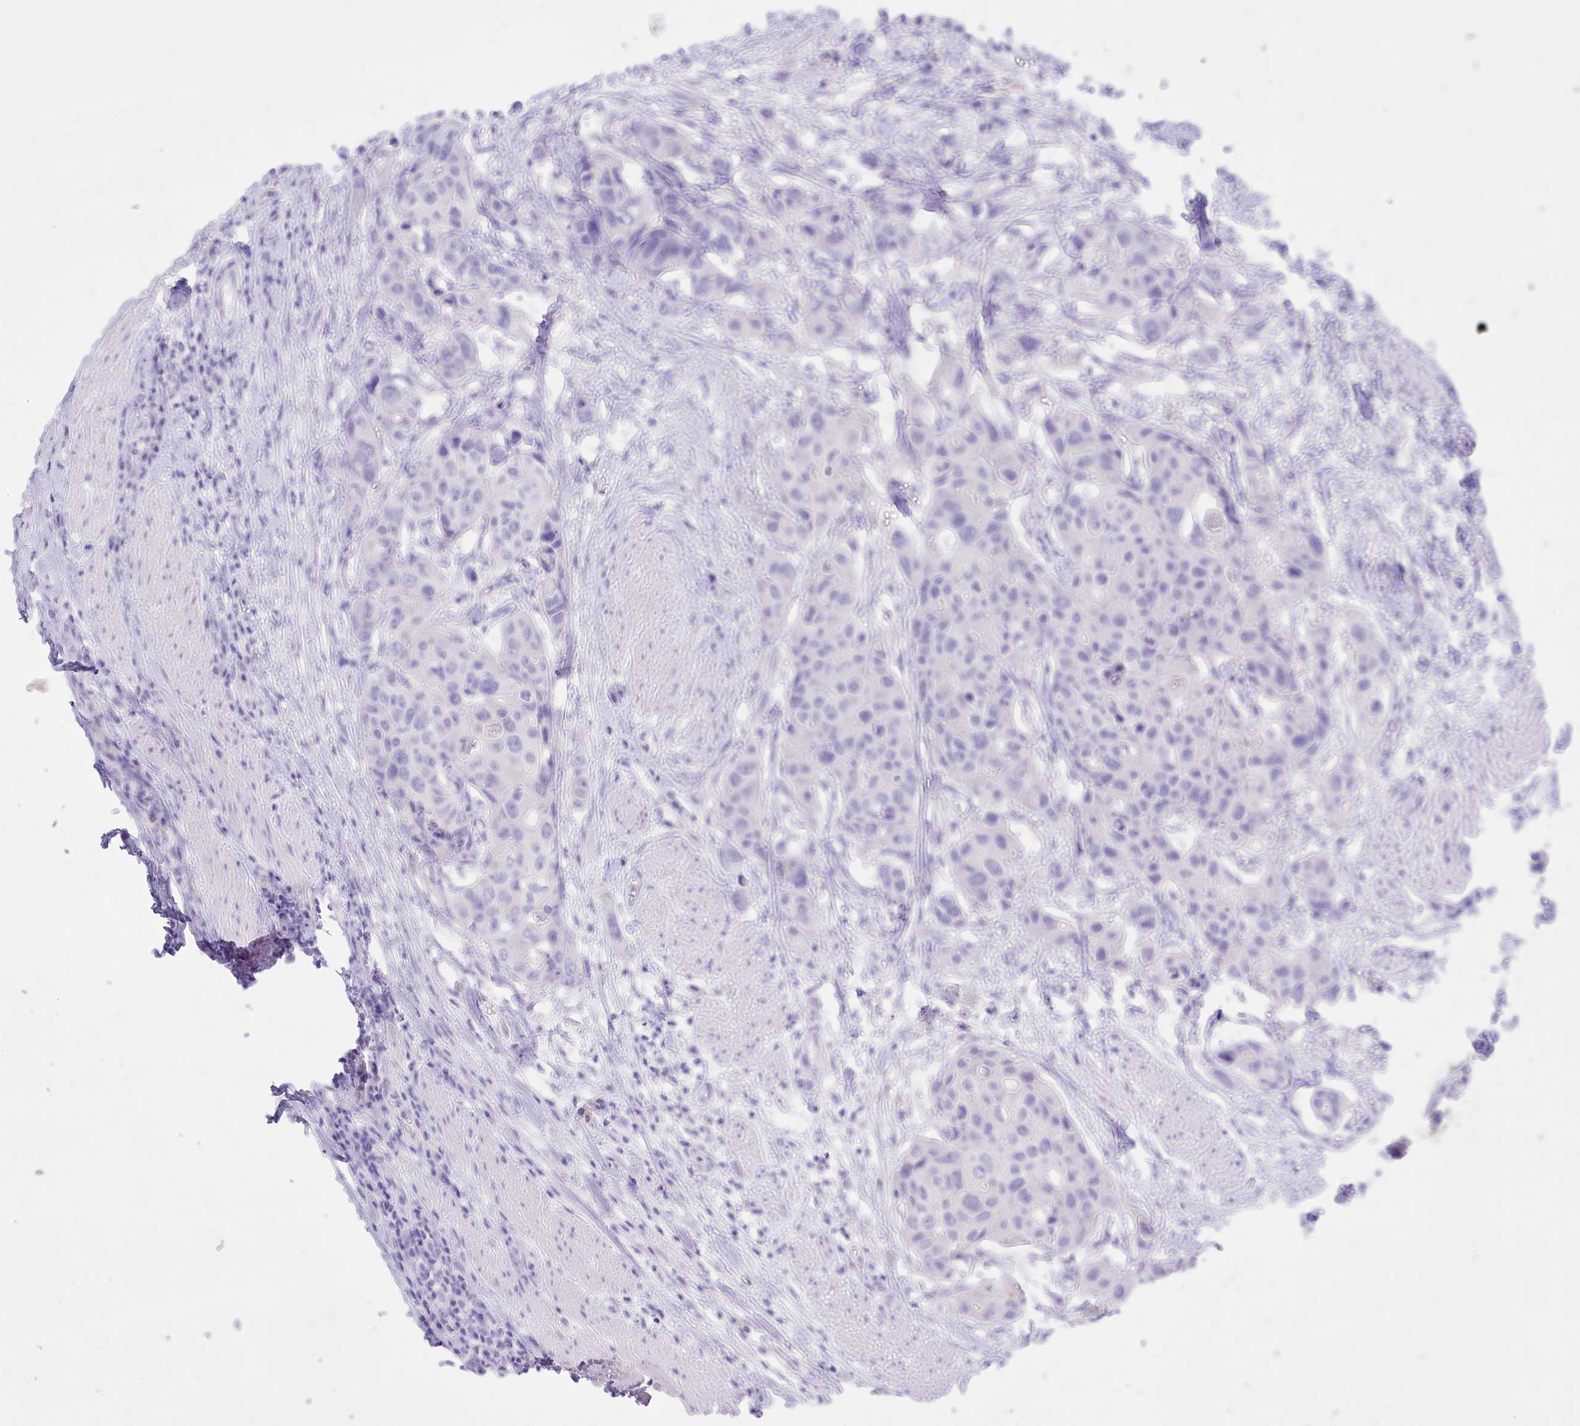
{"staining": {"intensity": "negative", "quantity": "none", "location": "none"}, "tissue": "colorectal cancer", "cell_type": "Tumor cells", "image_type": "cancer", "snomed": [{"axis": "morphology", "description": "Adenocarcinoma, NOS"}, {"axis": "topography", "description": "Colon"}], "caption": "Protein analysis of colorectal cancer (adenocarcinoma) displays no significant expression in tumor cells.", "gene": "PBLD", "patient": {"sex": "male", "age": 77}}